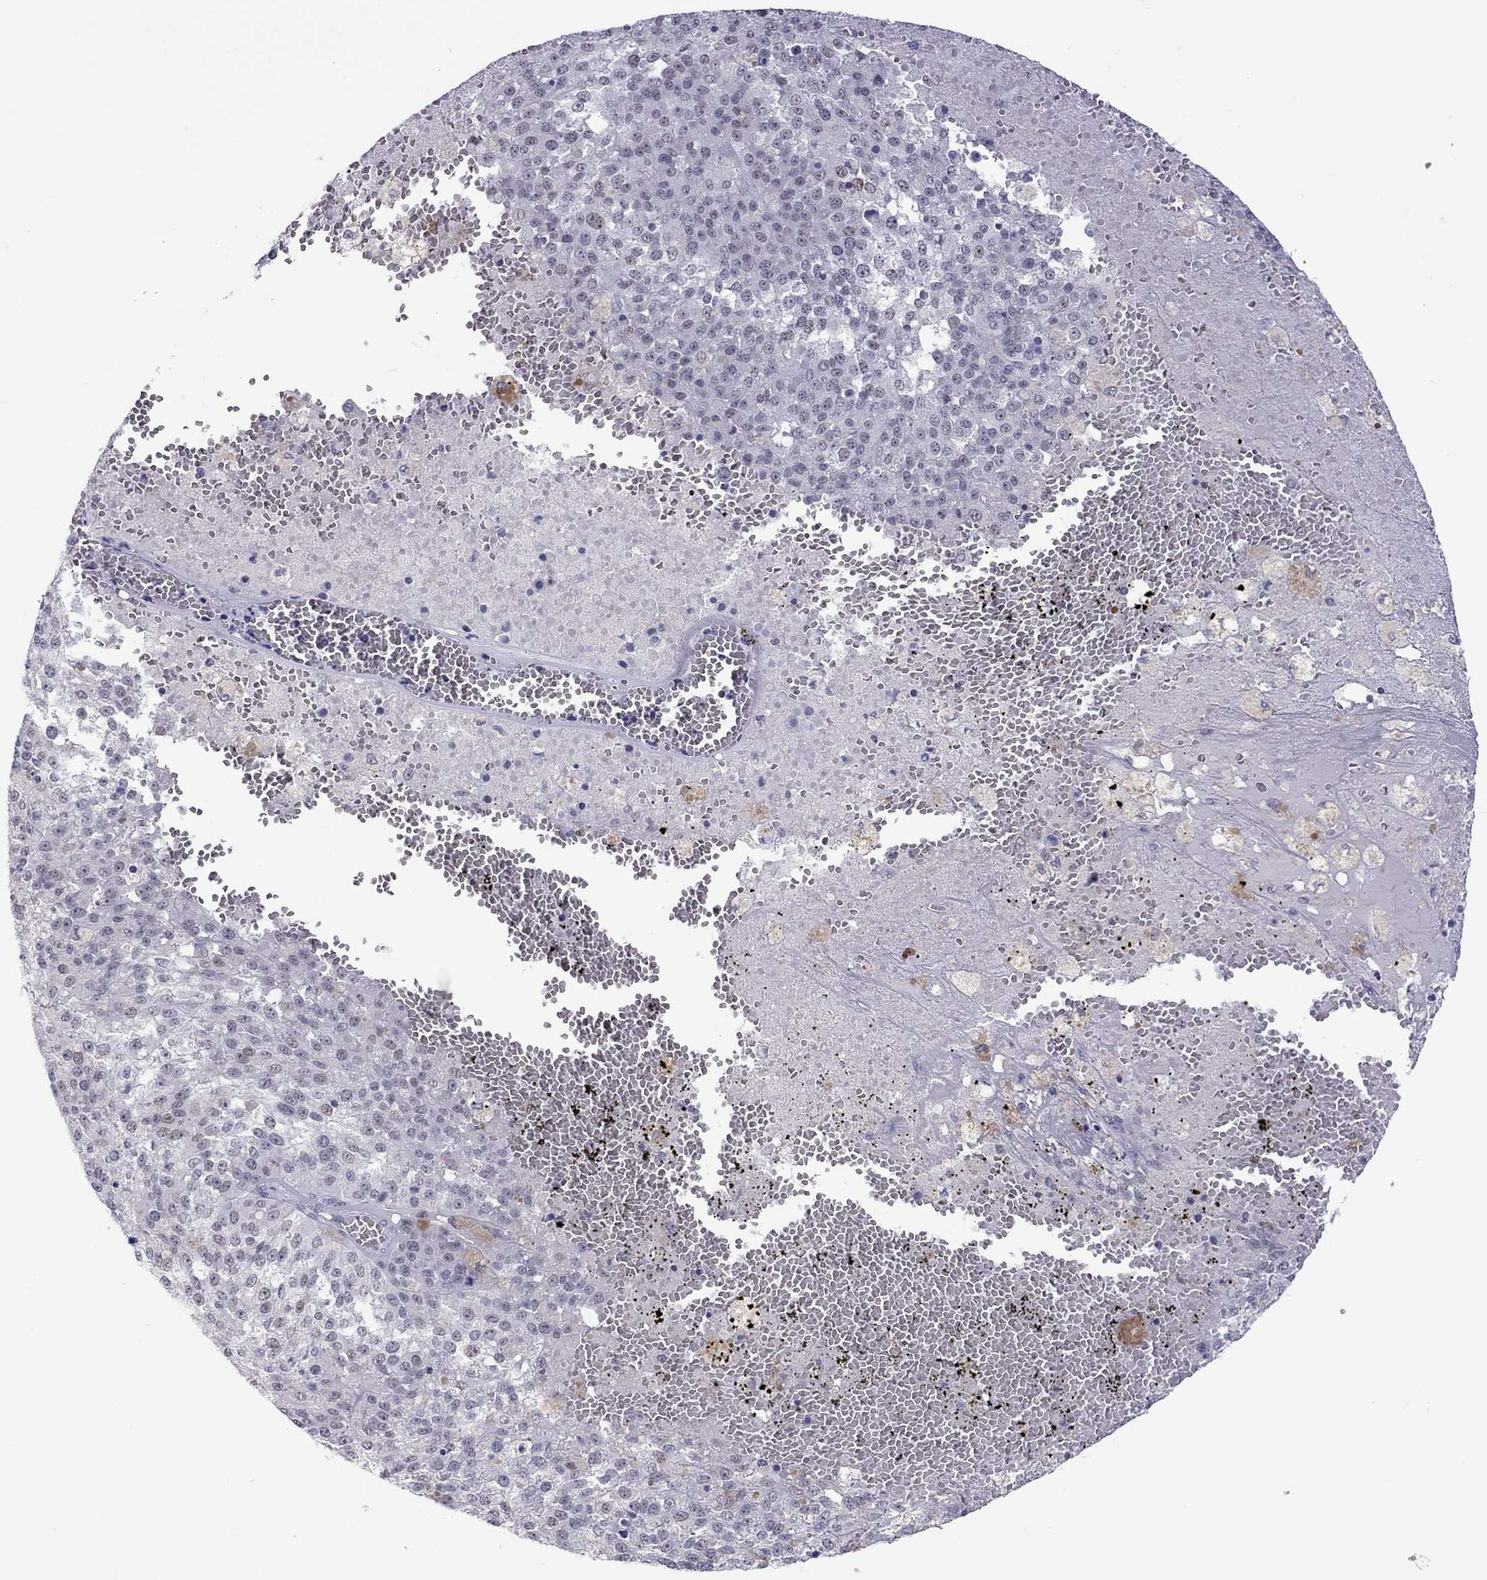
{"staining": {"intensity": "negative", "quantity": "none", "location": "none"}, "tissue": "melanoma", "cell_type": "Tumor cells", "image_type": "cancer", "snomed": [{"axis": "morphology", "description": "Malignant melanoma, Metastatic site"}, {"axis": "topography", "description": "Lymph node"}], "caption": "This image is of melanoma stained with IHC to label a protein in brown with the nuclei are counter-stained blue. There is no positivity in tumor cells.", "gene": "CHRNB3", "patient": {"sex": "female", "age": 64}}